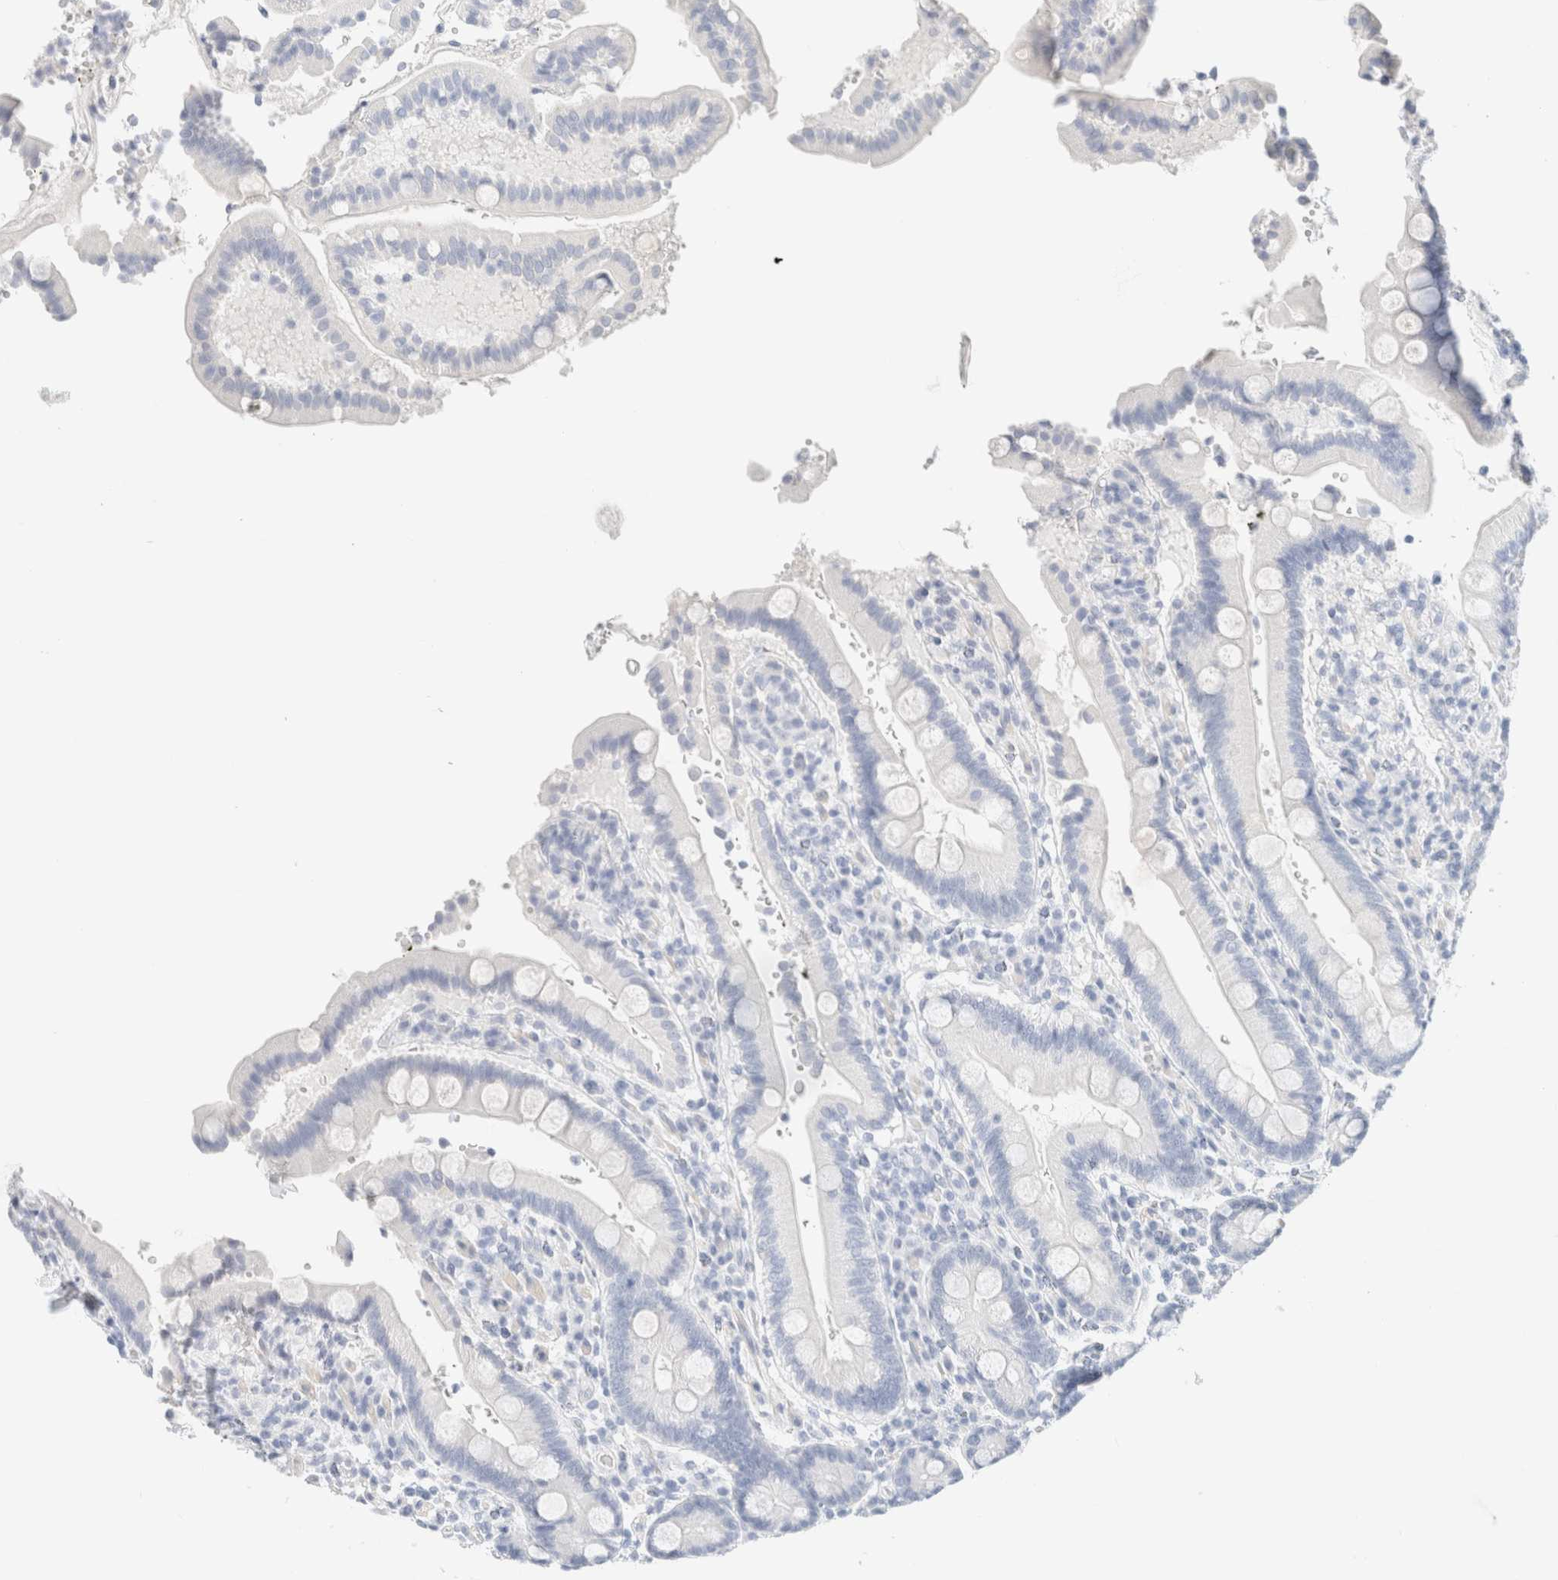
{"staining": {"intensity": "negative", "quantity": "none", "location": "none"}, "tissue": "duodenum", "cell_type": "Glandular cells", "image_type": "normal", "snomed": [{"axis": "morphology", "description": "Normal tissue, NOS"}, {"axis": "topography", "description": "Small intestine, NOS"}], "caption": "Immunohistochemistry (IHC) photomicrograph of normal duodenum: duodenum stained with DAB (3,3'-diaminobenzidine) reveals no significant protein positivity in glandular cells.", "gene": "DPYS", "patient": {"sex": "female", "age": 71}}